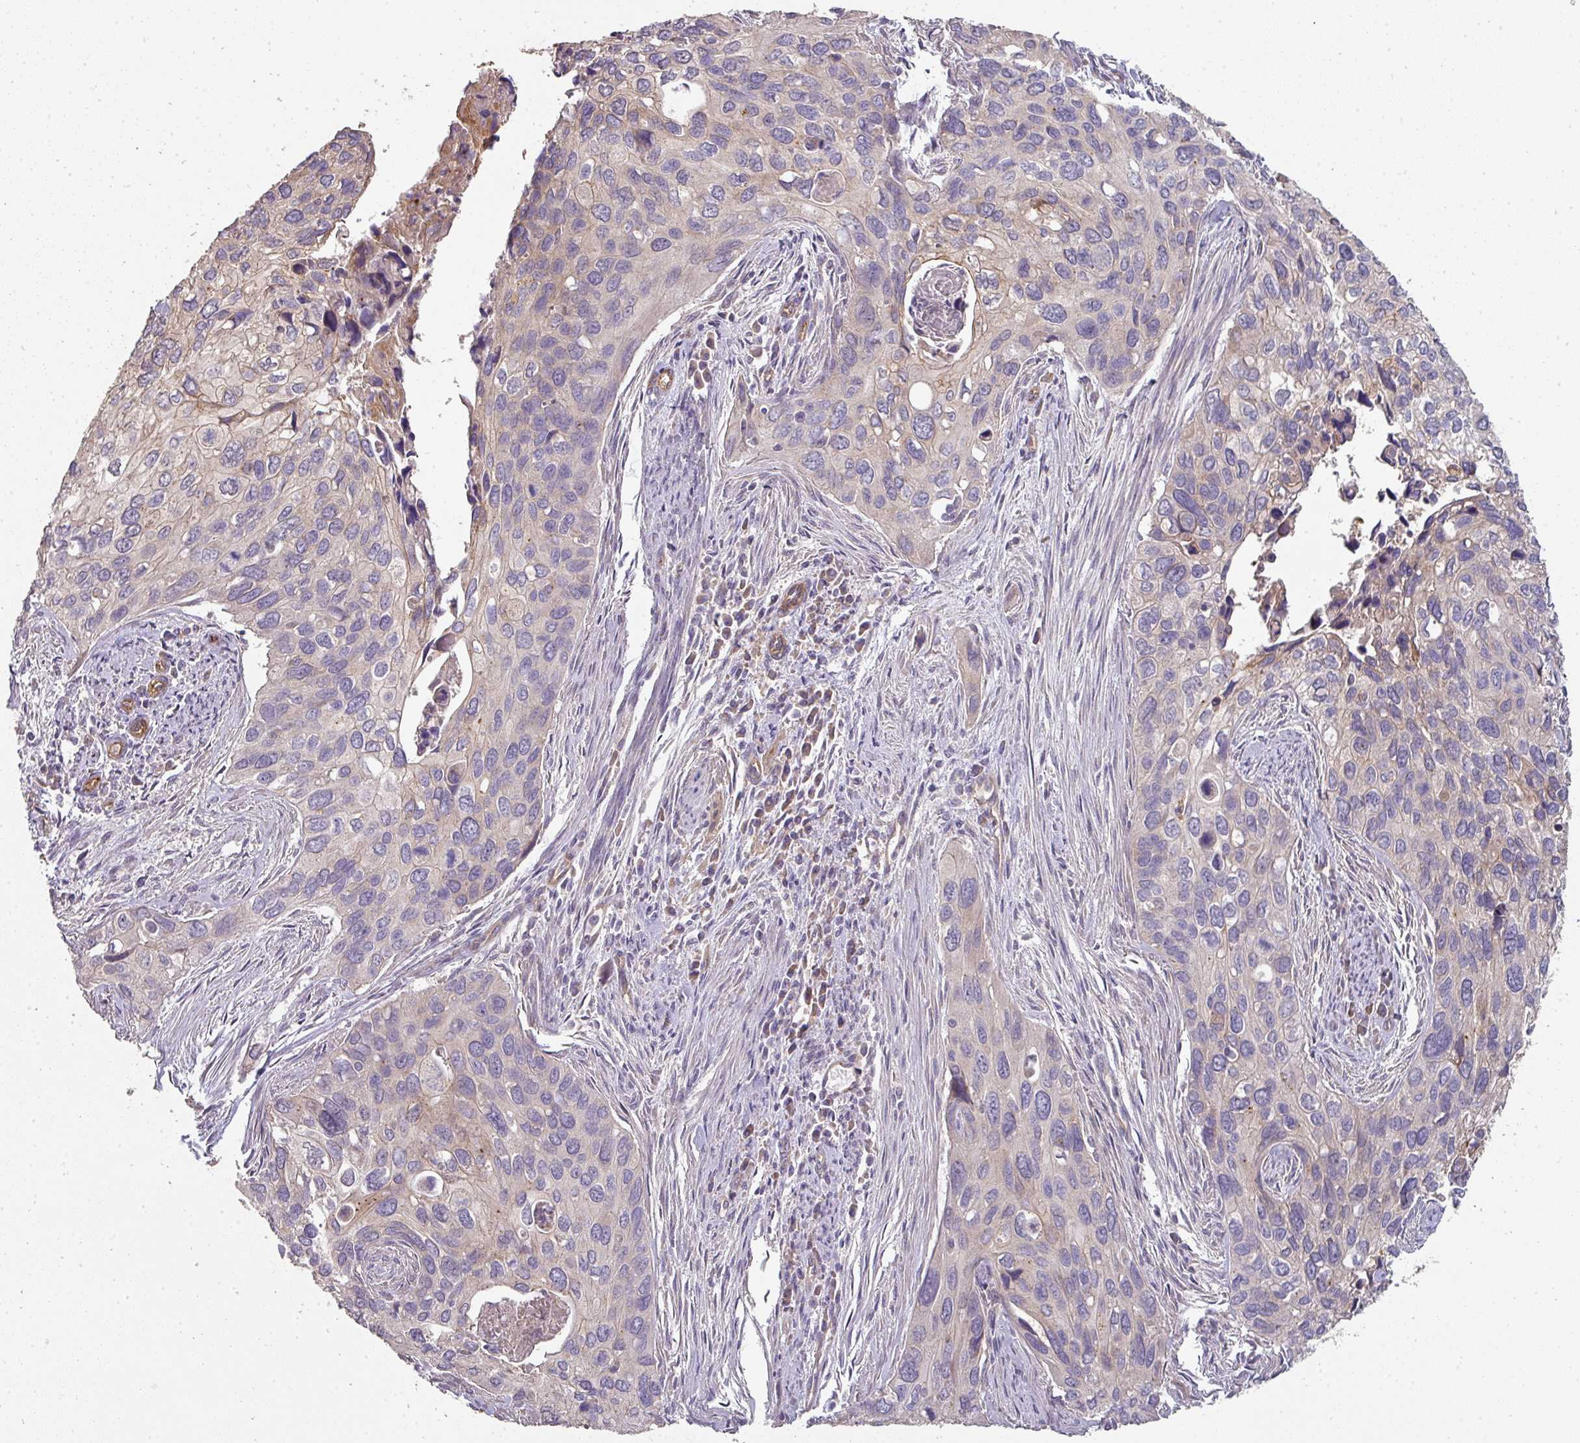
{"staining": {"intensity": "negative", "quantity": "none", "location": "none"}, "tissue": "cervical cancer", "cell_type": "Tumor cells", "image_type": "cancer", "snomed": [{"axis": "morphology", "description": "Squamous cell carcinoma, NOS"}, {"axis": "topography", "description": "Cervix"}], "caption": "Histopathology image shows no significant protein expression in tumor cells of cervical cancer (squamous cell carcinoma). (Brightfield microscopy of DAB IHC at high magnification).", "gene": "PCDH1", "patient": {"sex": "female", "age": 55}}